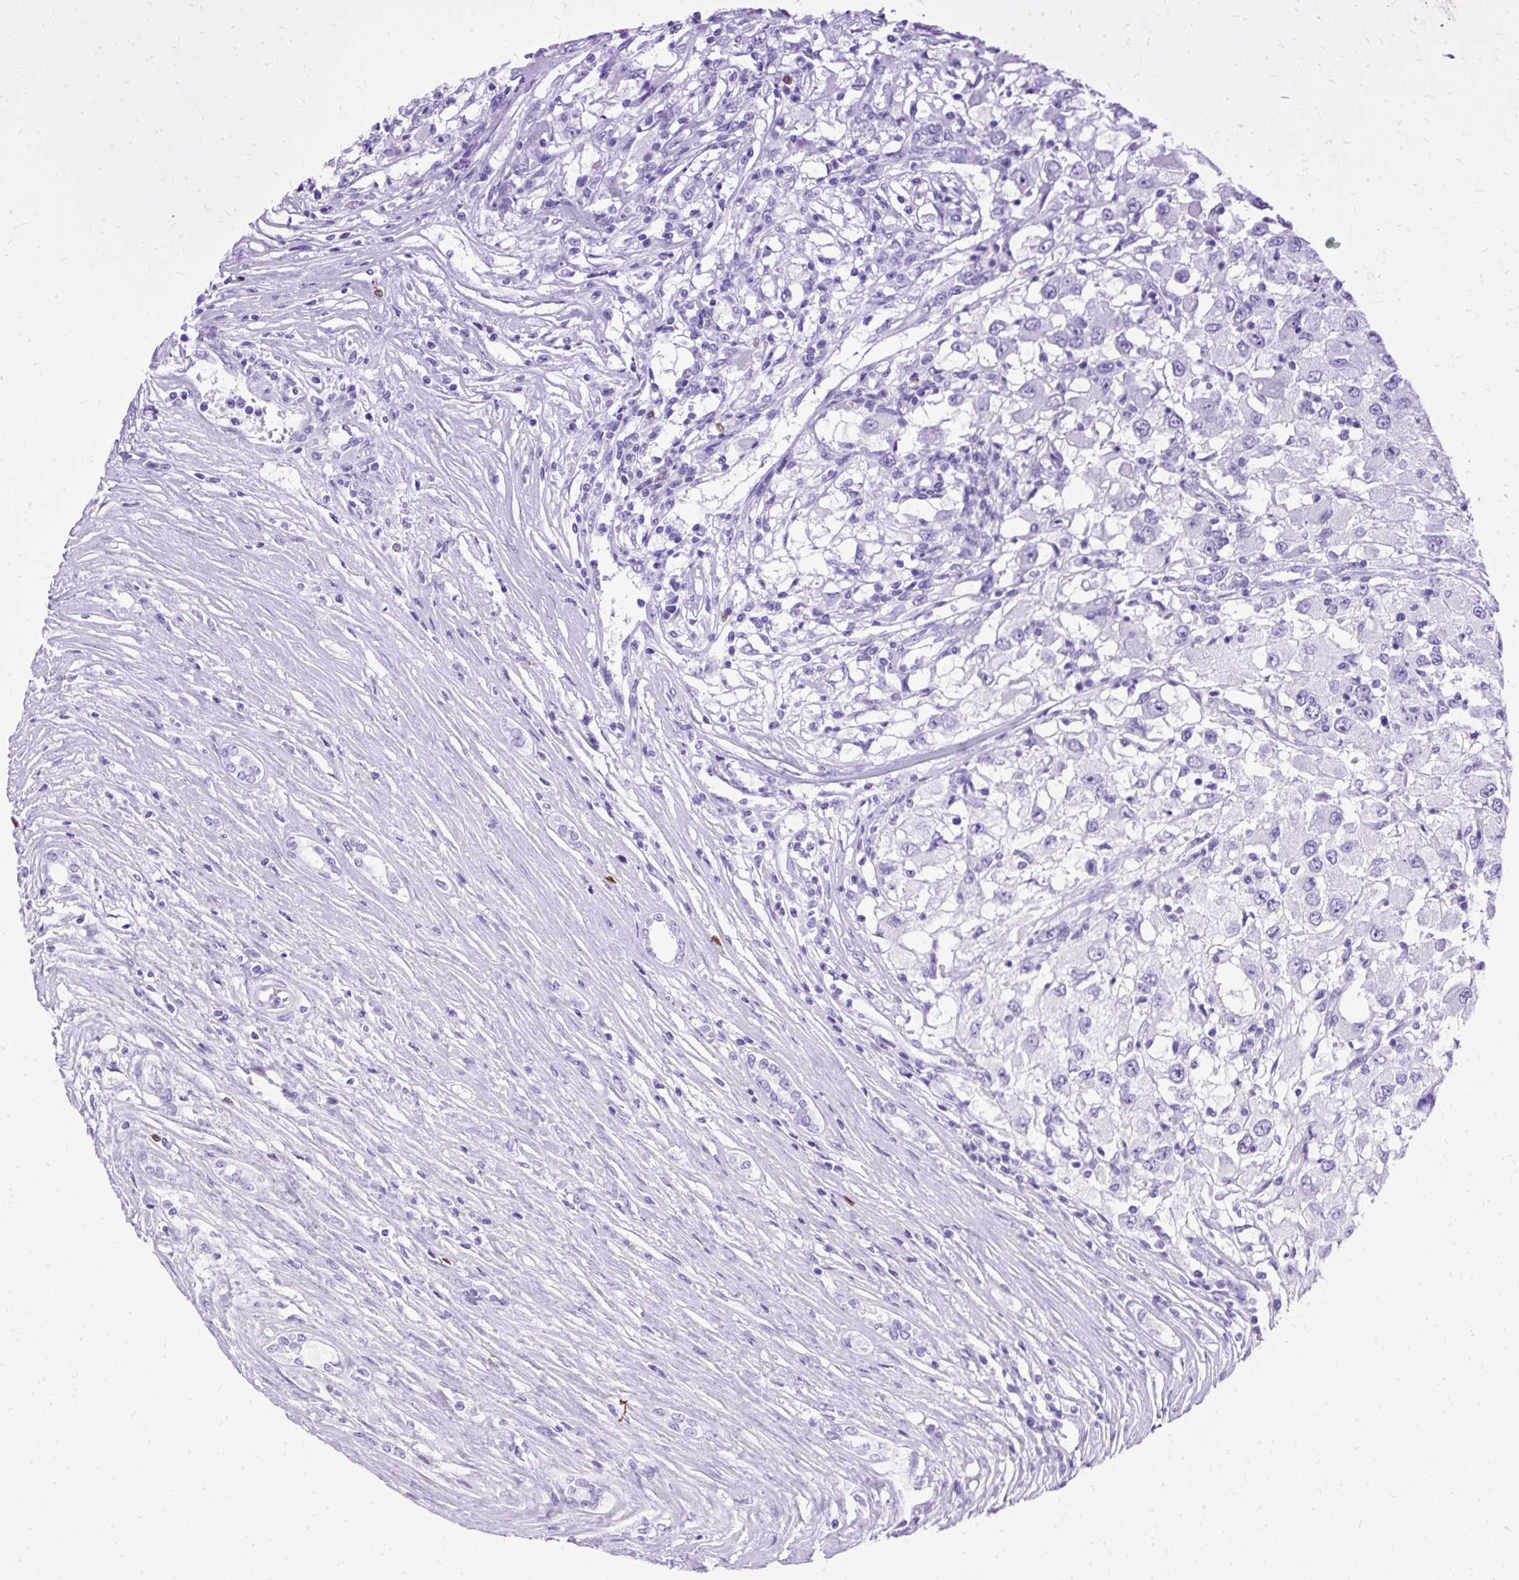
{"staining": {"intensity": "negative", "quantity": "none", "location": "none"}, "tissue": "renal cancer", "cell_type": "Tumor cells", "image_type": "cancer", "snomed": [{"axis": "morphology", "description": "Adenocarcinoma, NOS"}, {"axis": "topography", "description": "Kidney"}], "caption": "DAB immunohistochemical staining of human renal cancer reveals no significant positivity in tumor cells.", "gene": "PVALB", "patient": {"sex": "female", "age": 67}}